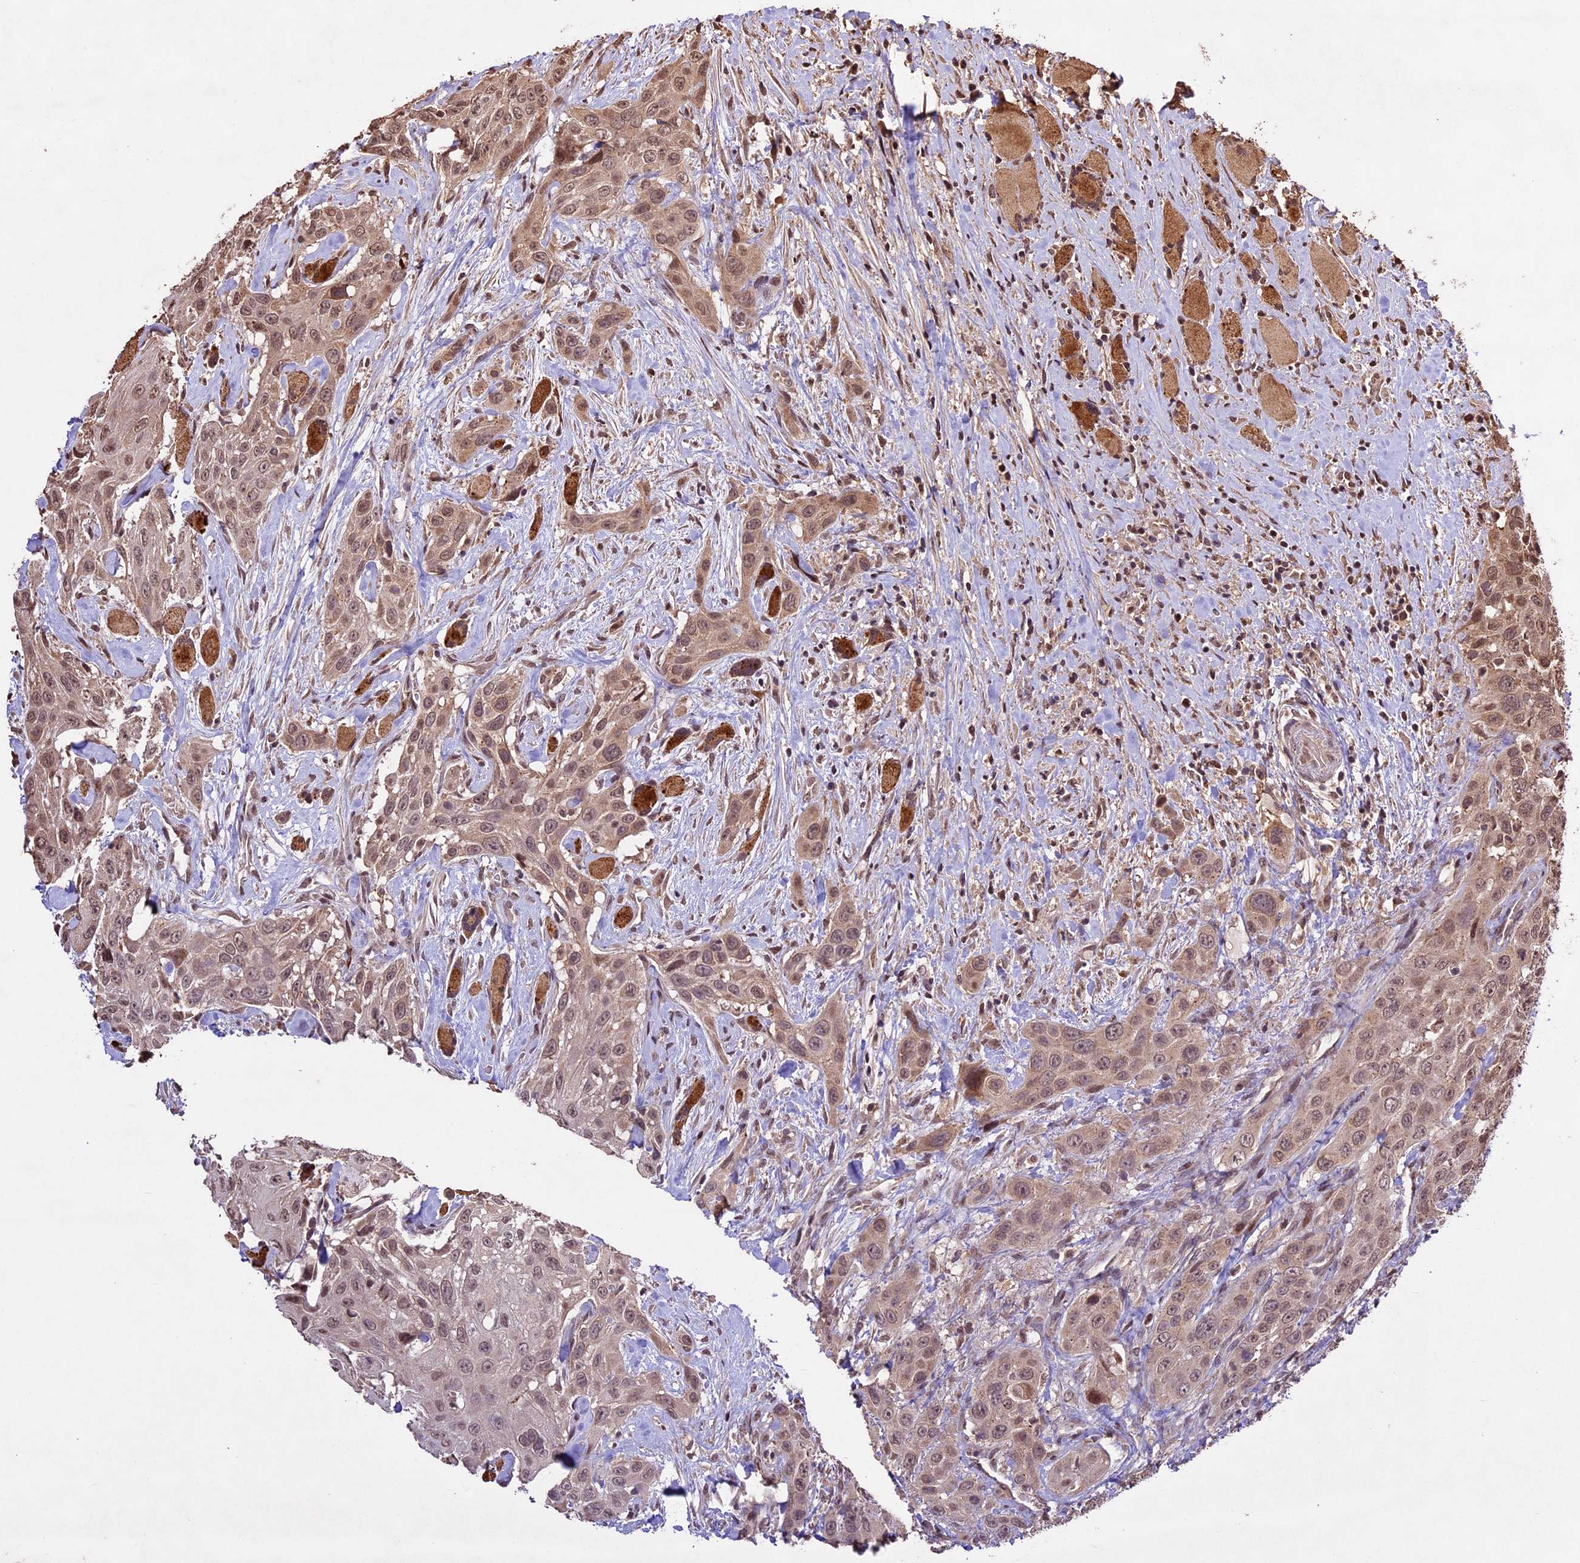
{"staining": {"intensity": "moderate", "quantity": ">75%", "location": "cytoplasmic/membranous,nuclear"}, "tissue": "head and neck cancer", "cell_type": "Tumor cells", "image_type": "cancer", "snomed": [{"axis": "morphology", "description": "Squamous cell carcinoma, NOS"}, {"axis": "topography", "description": "Head-Neck"}], "caption": "Immunohistochemistry micrograph of human squamous cell carcinoma (head and neck) stained for a protein (brown), which reveals medium levels of moderate cytoplasmic/membranous and nuclear positivity in about >75% of tumor cells.", "gene": "CDKN2AIP", "patient": {"sex": "male", "age": 81}}